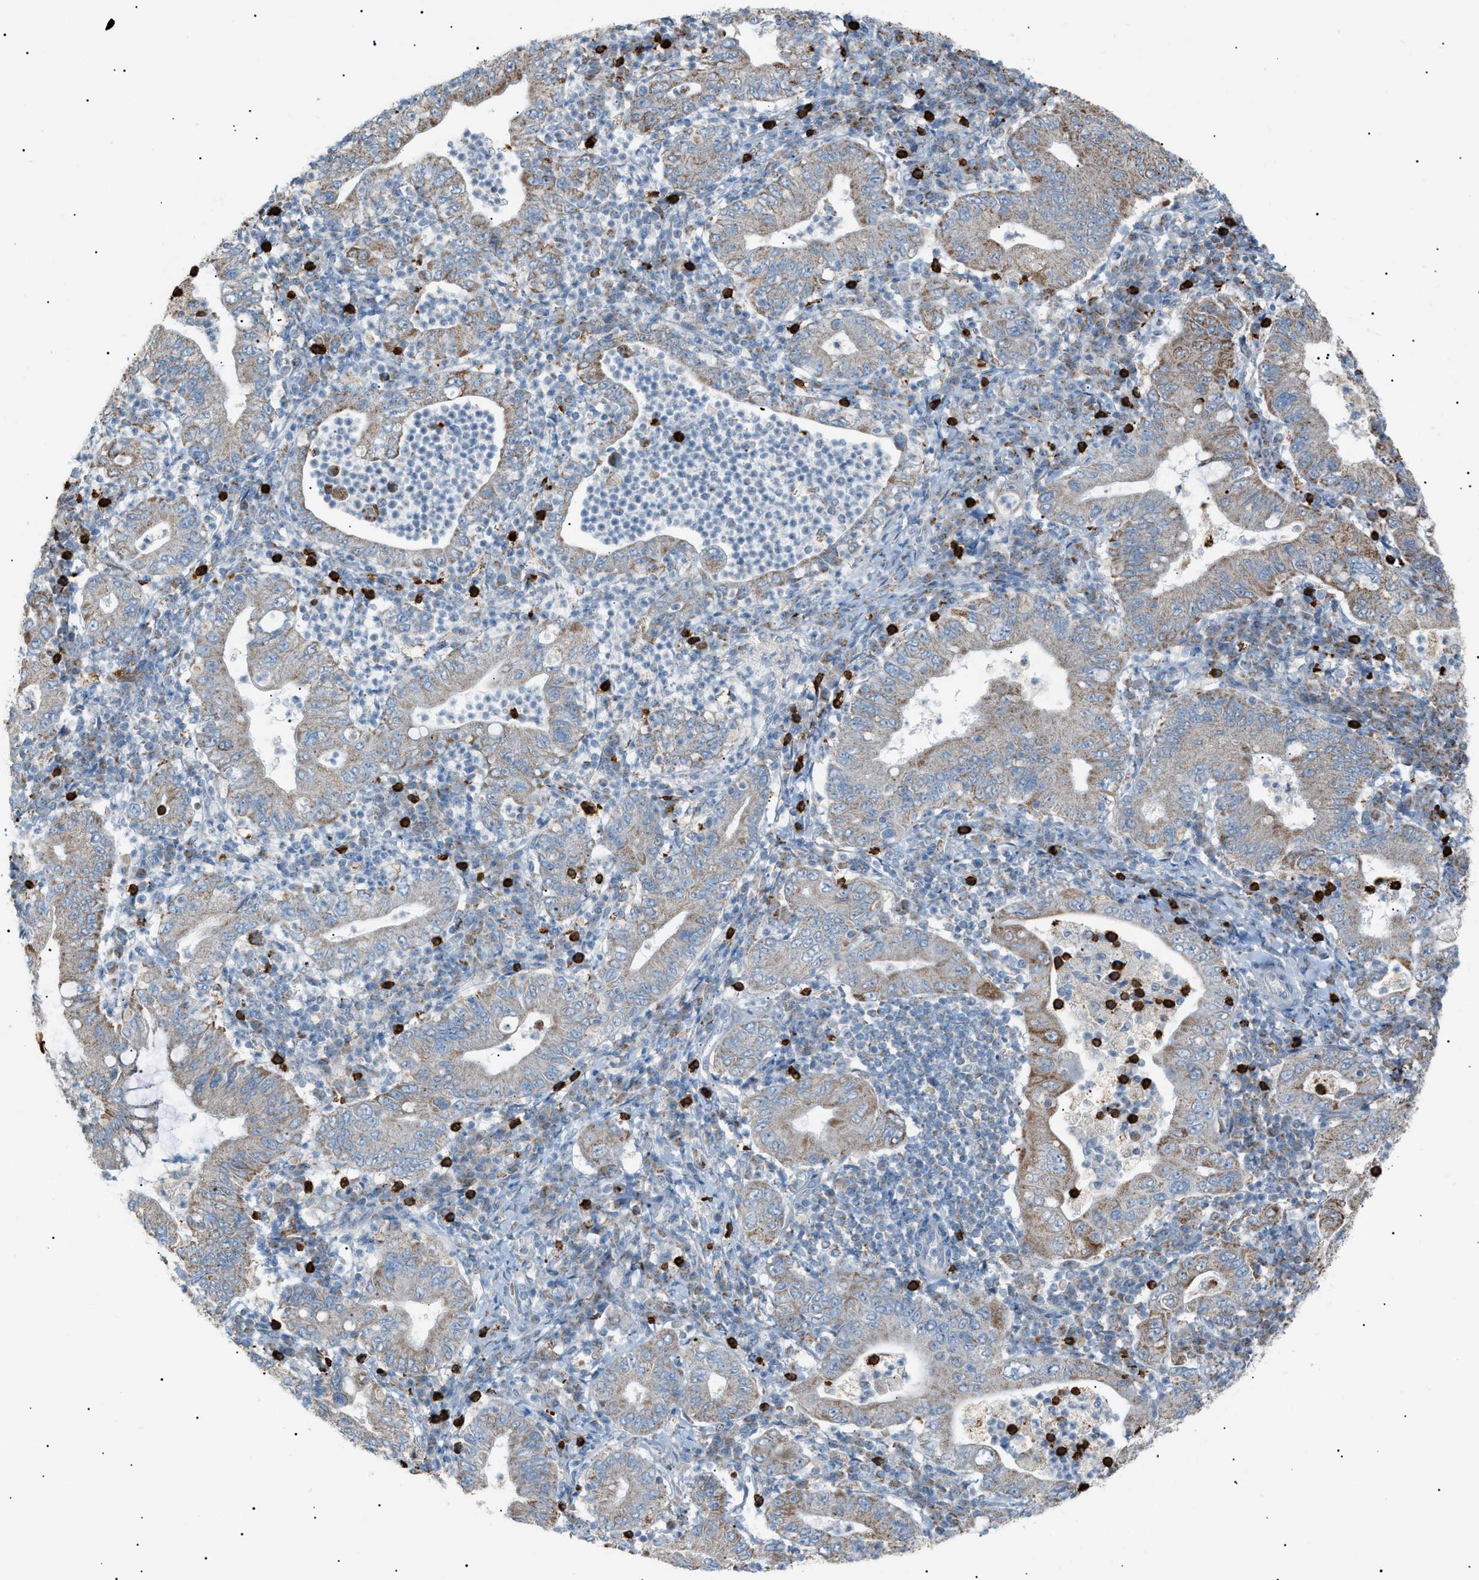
{"staining": {"intensity": "moderate", "quantity": "<25%", "location": "cytoplasmic/membranous"}, "tissue": "stomach cancer", "cell_type": "Tumor cells", "image_type": "cancer", "snomed": [{"axis": "morphology", "description": "Normal tissue, NOS"}, {"axis": "morphology", "description": "Adenocarcinoma, NOS"}, {"axis": "topography", "description": "Esophagus"}, {"axis": "topography", "description": "Stomach, upper"}, {"axis": "topography", "description": "Peripheral nerve tissue"}], "caption": "Protein expression analysis of human stomach cancer (adenocarcinoma) reveals moderate cytoplasmic/membranous staining in approximately <25% of tumor cells.", "gene": "ZNF516", "patient": {"sex": "male", "age": 62}}